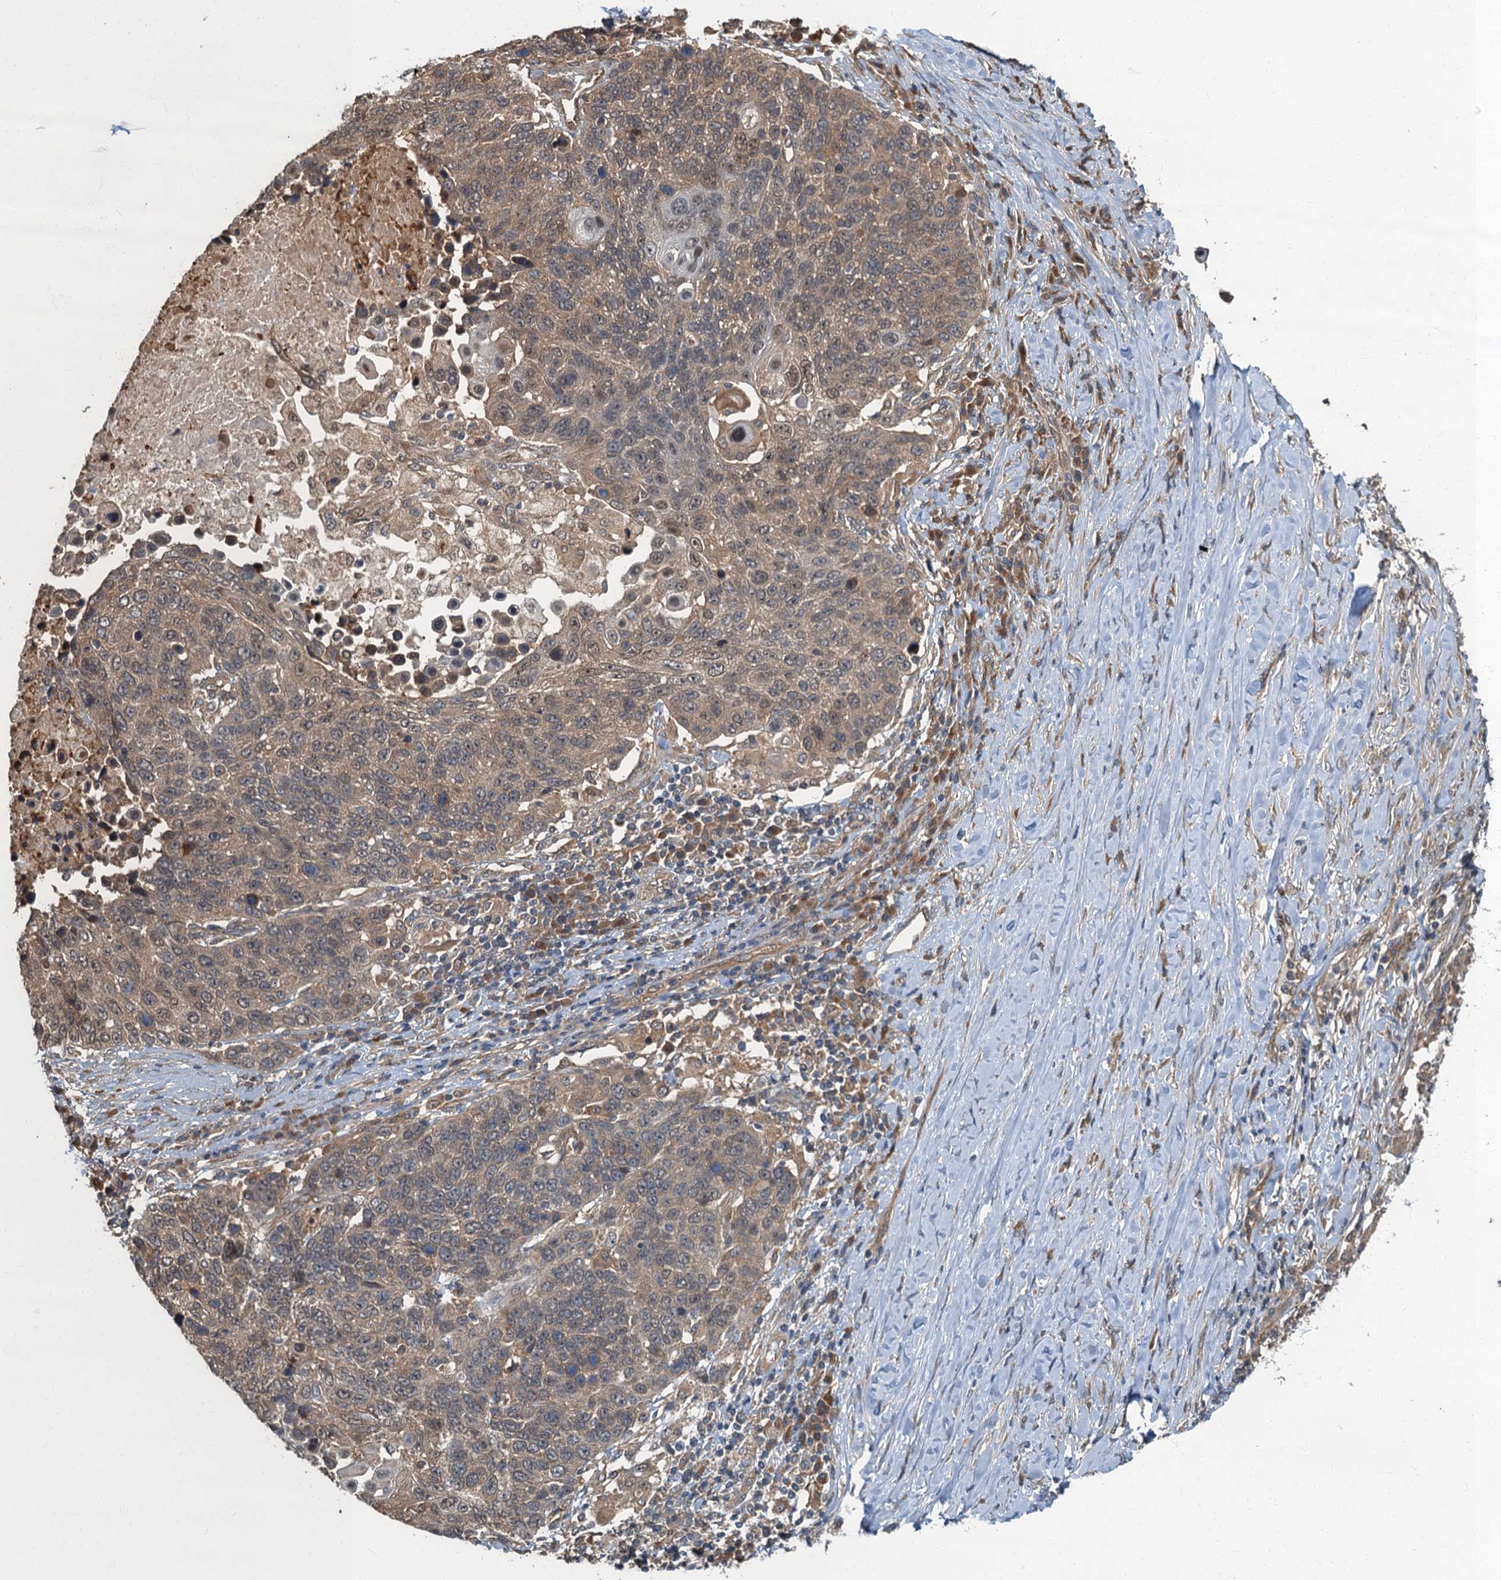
{"staining": {"intensity": "moderate", "quantity": "25%-75%", "location": "cytoplasmic/membranous,nuclear"}, "tissue": "lung cancer", "cell_type": "Tumor cells", "image_type": "cancer", "snomed": [{"axis": "morphology", "description": "Normal tissue, NOS"}, {"axis": "morphology", "description": "Squamous cell carcinoma, NOS"}, {"axis": "topography", "description": "Lymph node"}, {"axis": "topography", "description": "Lung"}], "caption": "Immunohistochemical staining of lung cancer (squamous cell carcinoma) exhibits moderate cytoplasmic/membranous and nuclear protein expression in approximately 25%-75% of tumor cells. Using DAB (brown) and hematoxylin (blue) stains, captured at high magnification using brightfield microscopy.", "gene": "TBCK", "patient": {"sex": "male", "age": 66}}